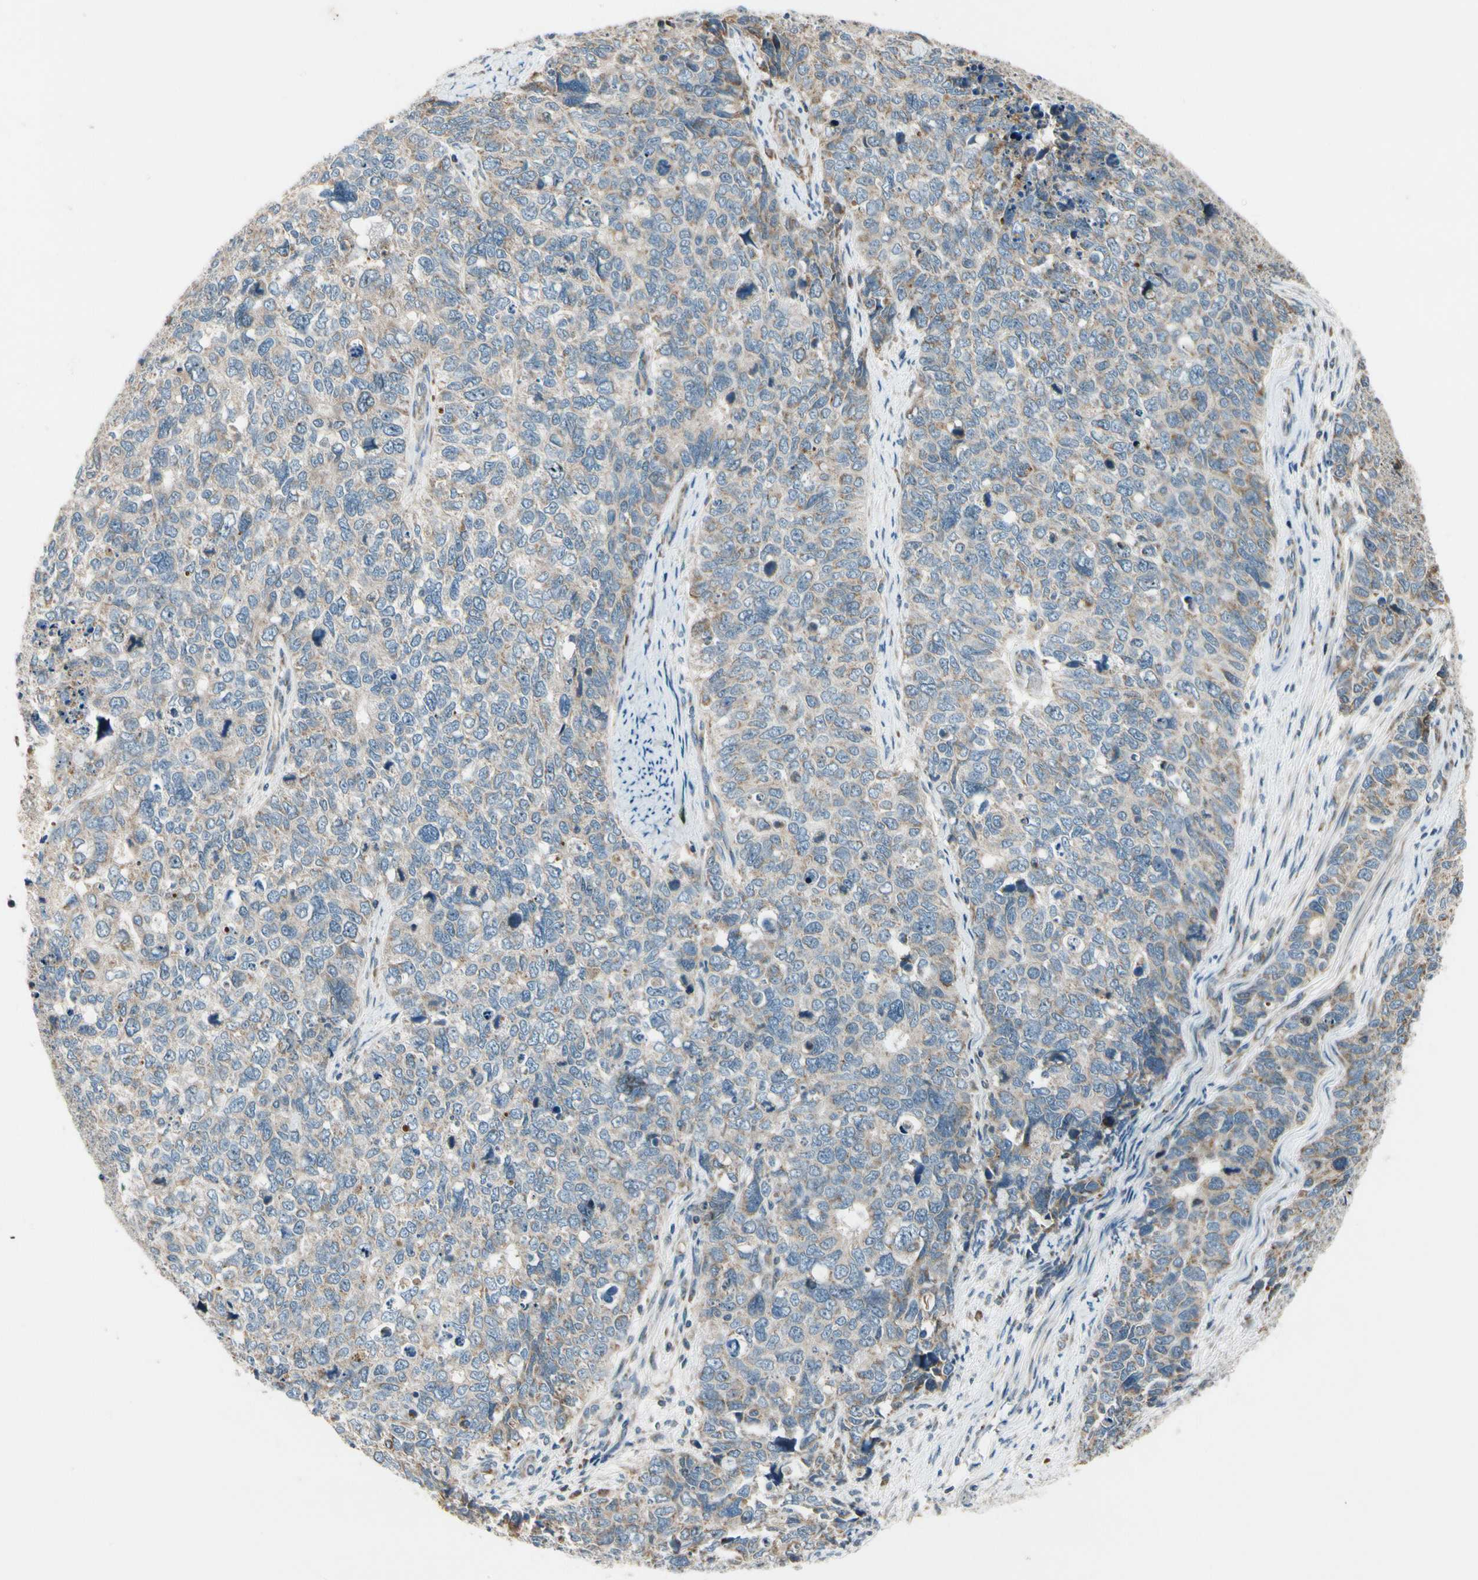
{"staining": {"intensity": "weak", "quantity": ">75%", "location": "cytoplasmic/membranous"}, "tissue": "cervical cancer", "cell_type": "Tumor cells", "image_type": "cancer", "snomed": [{"axis": "morphology", "description": "Squamous cell carcinoma, NOS"}, {"axis": "topography", "description": "Cervix"}], "caption": "Immunohistochemistry of human cervical cancer exhibits low levels of weak cytoplasmic/membranous expression in about >75% of tumor cells.", "gene": "NPHP3", "patient": {"sex": "female", "age": 63}}